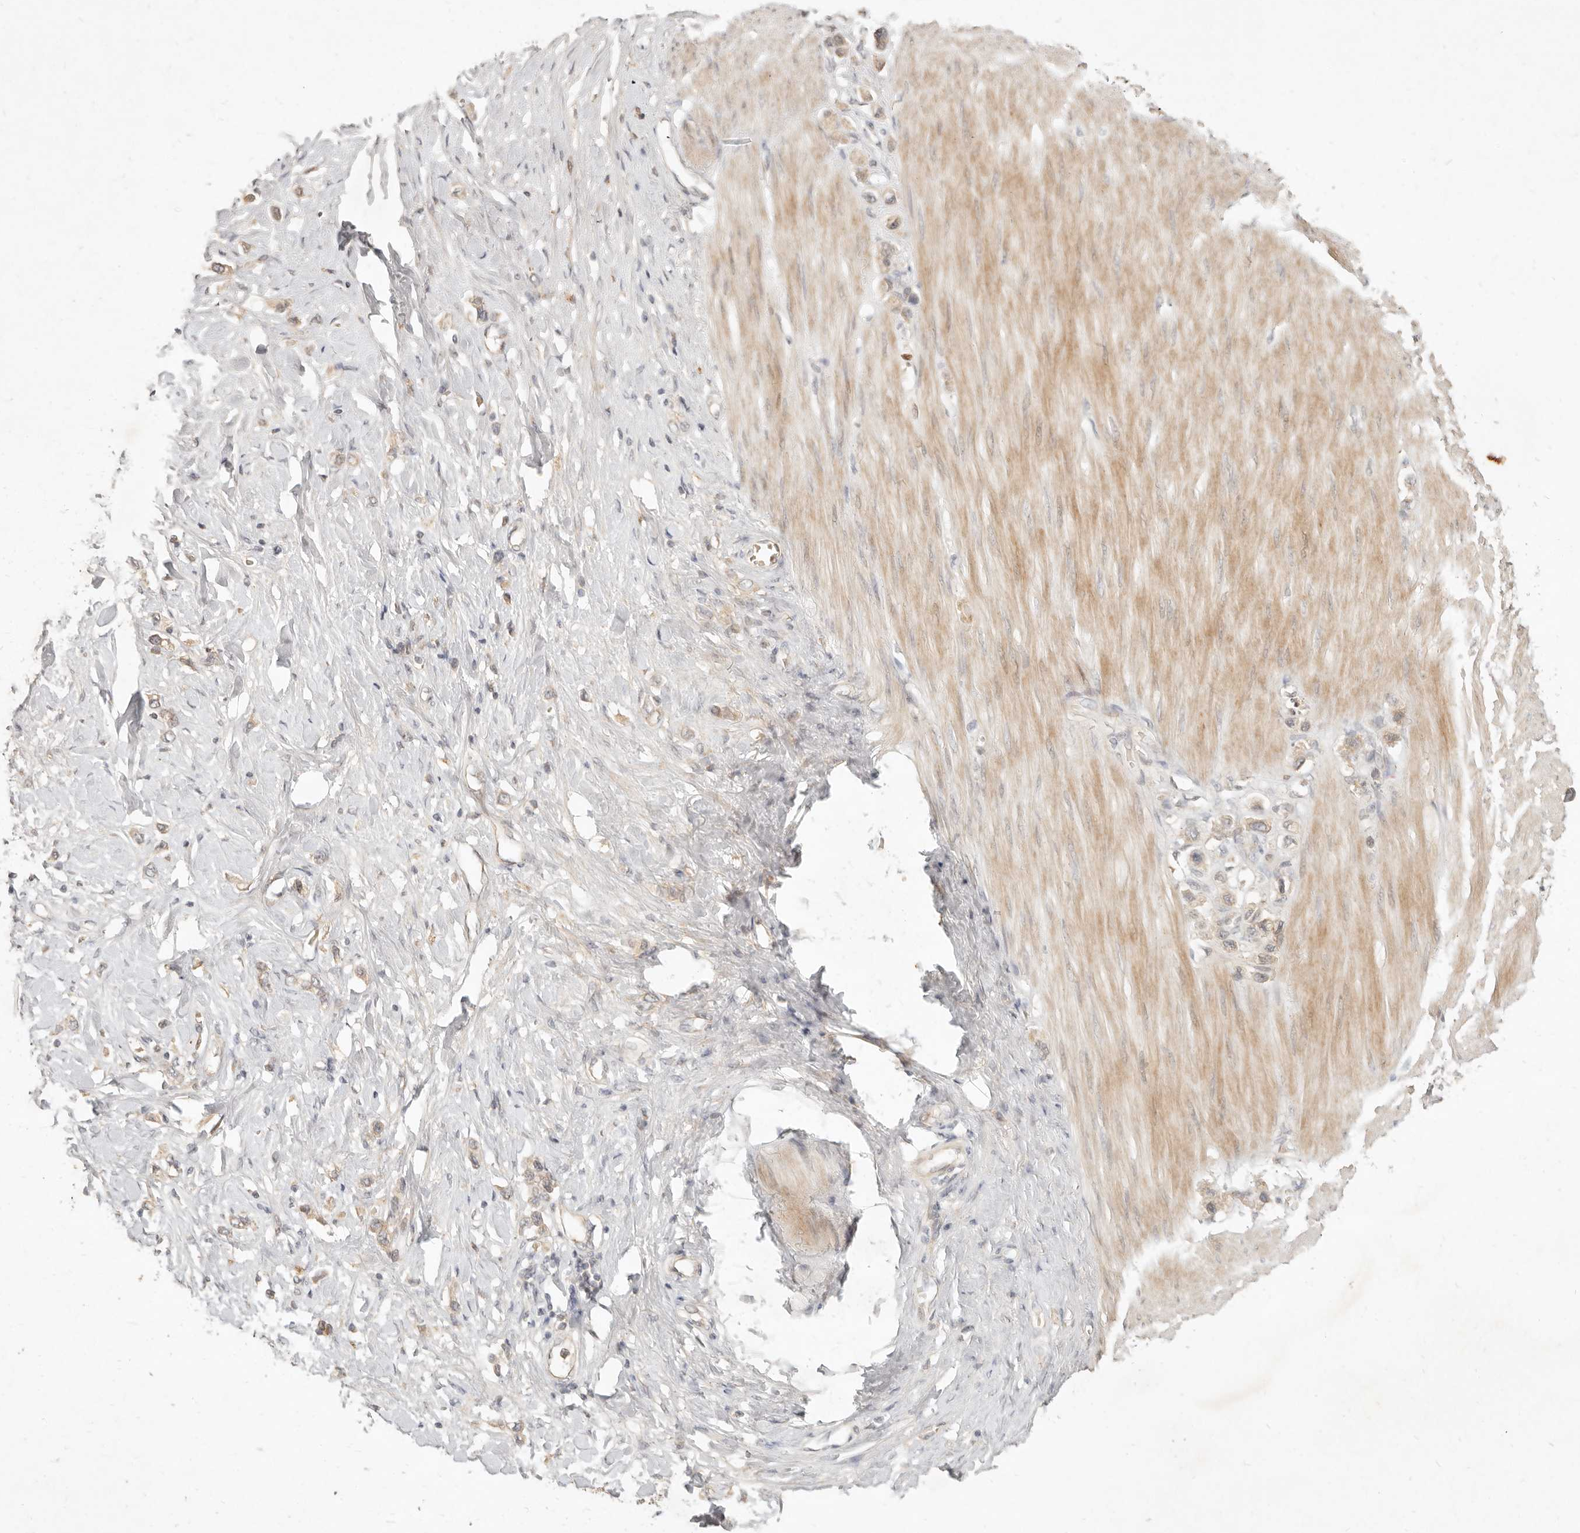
{"staining": {"intensity": "weak", "quantity": ">75%", "location": "cytoplasmic/membranous"}, "tissue": "stomach cancer", "cell_type": "Tumor cells", "image_type": "cancer", "snomed": [{"axis": "morphology", "description": "Adenocarcinoma, NOS"}, {"axis": "topography", "description": "Stomach"}], "caption": "IHC staining of stomach cancer, which displays low levels of weak cytoplasmic/membranous positivity in about >75% of tumor cells indicating weak cytoplasmic/membranous protein staining. The staining was performed using DAB (brown) for protein detection and nuclei were counterstained in hematoxylin (blue).", "gene": "UBXN11", "patient": {"sex": "female", "age": 65}}